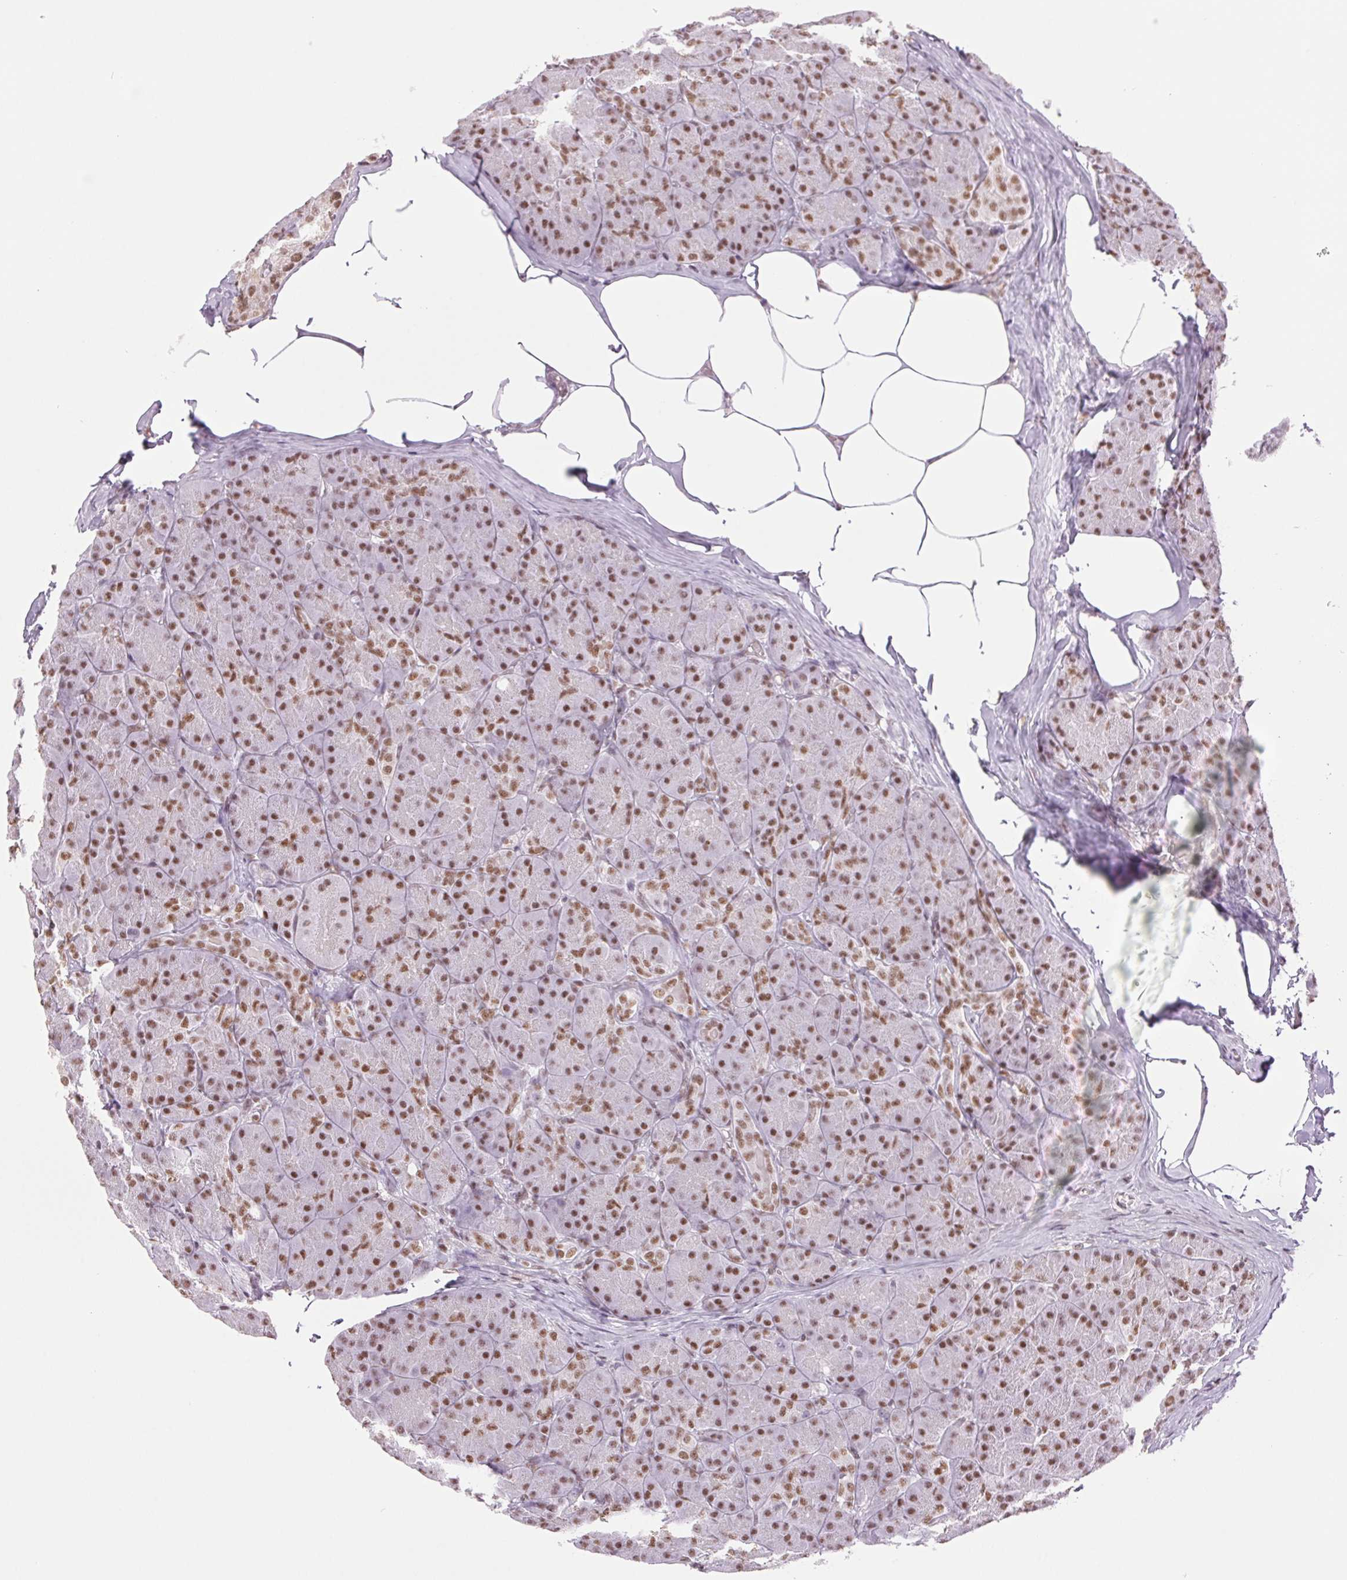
{"staining": {"intensity": "moderate", "quantity": ">75%", "location": "nuclear"}, "tissue": "pancreas", "cell_type": "Exocrine glandular cells", "image_type": "normal", "snomed": [{"axis": "morphology", "description": "Normal tissue, NOS"}, {"axis": "topography", "description": "Pancreas"}], "caption": "Exocrine glandular cells show moderate nuclear positivity in approximately >75% of cells in benign pancreas. The staining was performed using DAB (3,3'-diaminobenzidine) to visualize the protein expression in brown, while the nuclei were stained in blue with hematoxylin (Magnification: 20x).", "gene": "ZFR2", "patient": {"sex": "male", "age": 57}}